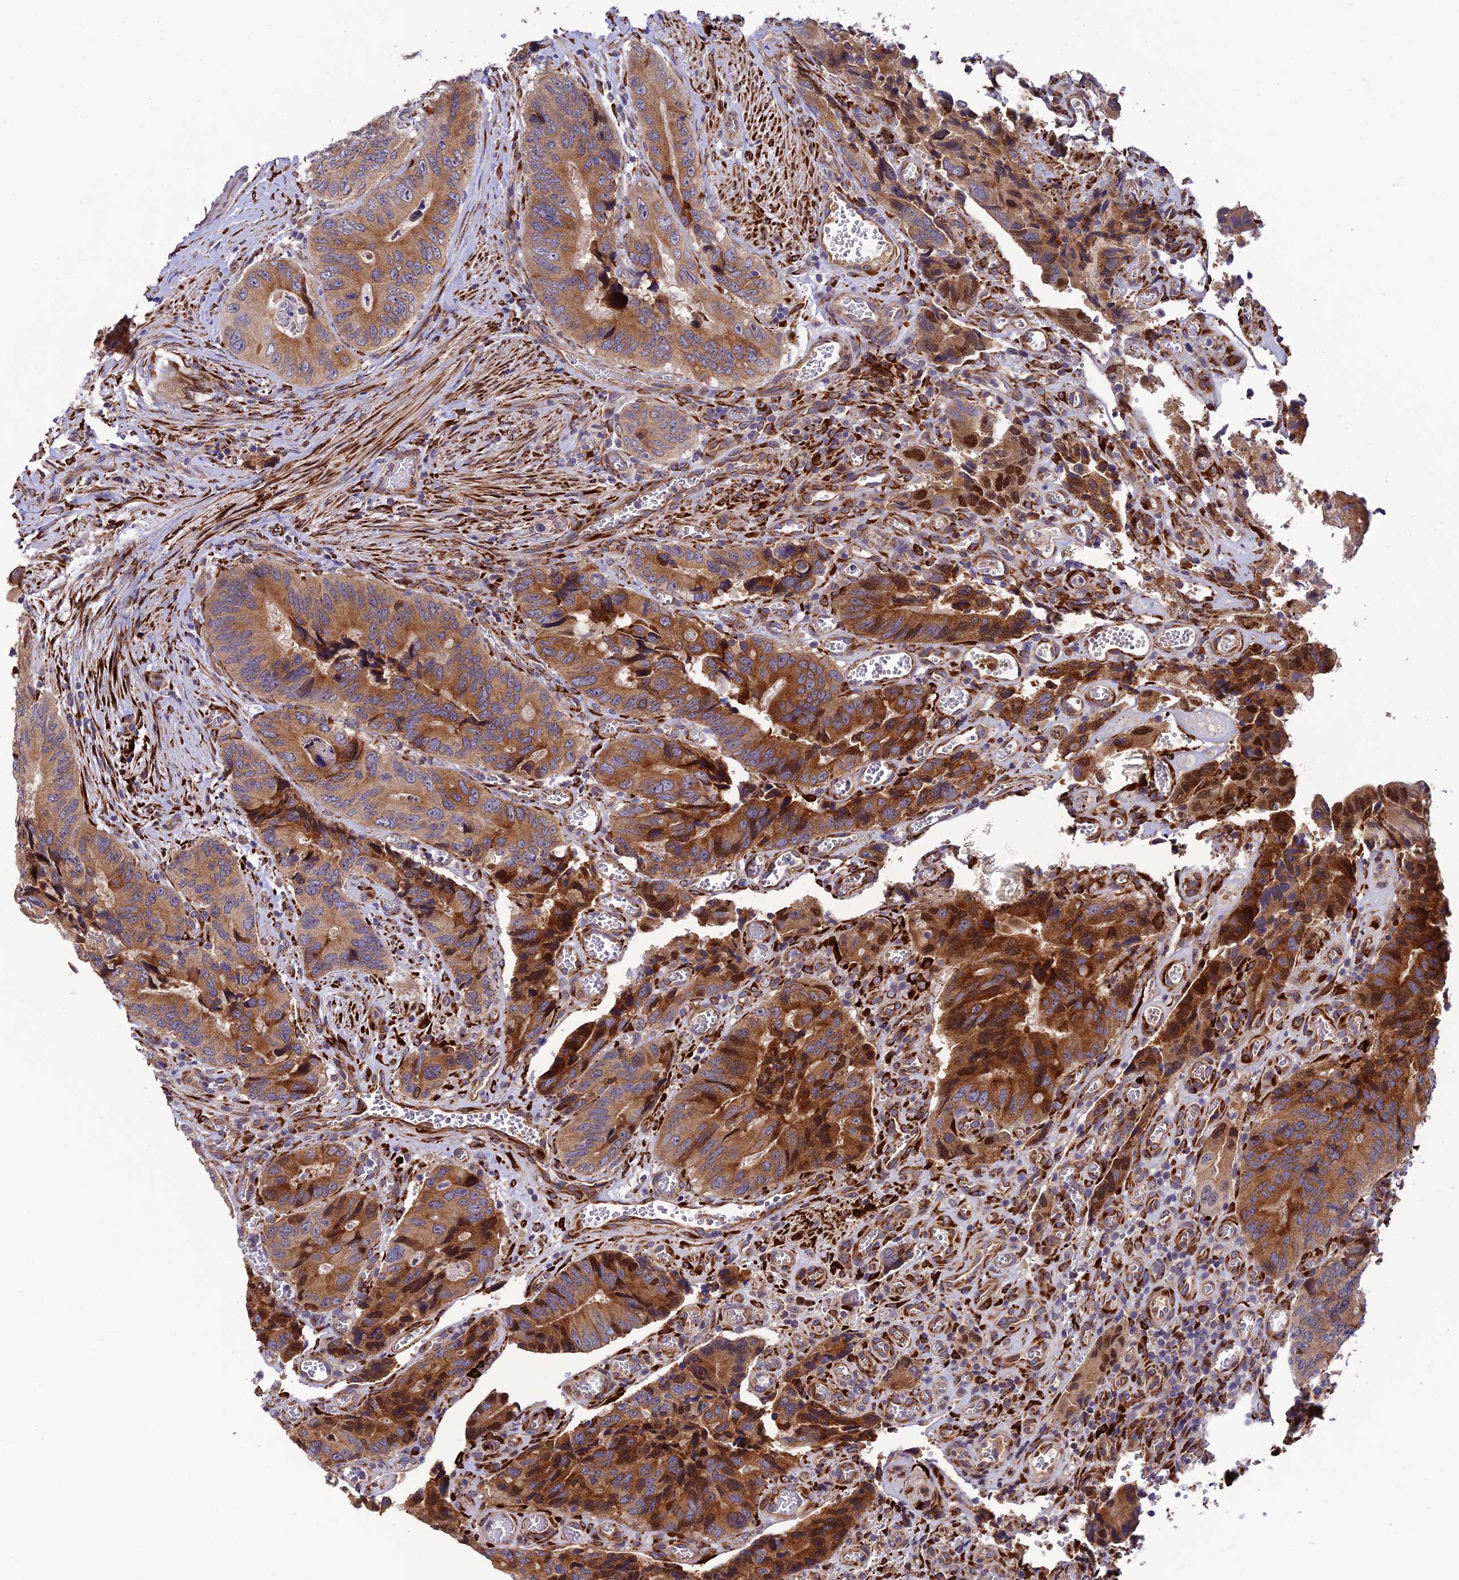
{"staining": {"intensity": "moderate", "quantity": ">75%", "location": "cytoplasmic/membranous"}, "tissue": "colorectal cancer", "cell_type": "Tumor cells", "image_type": "cancer", "snomed": [{"axis": "morphology", "description": "Adenocarcinoma, NOS"}, {"axis": "topography", "description": "Colon"}], "caption": "Immunohistochemical staining of adenocarcinoma (colorectal) exhibits medium levels of moderate cytoplasmic/membranous protein staining in approximately >75% of tumor cells. (brown staining indicates protein expression, while blue staining denotes nuclei).", "gene": "P3H3", "patient": {"sex": "male", "age": 84}}